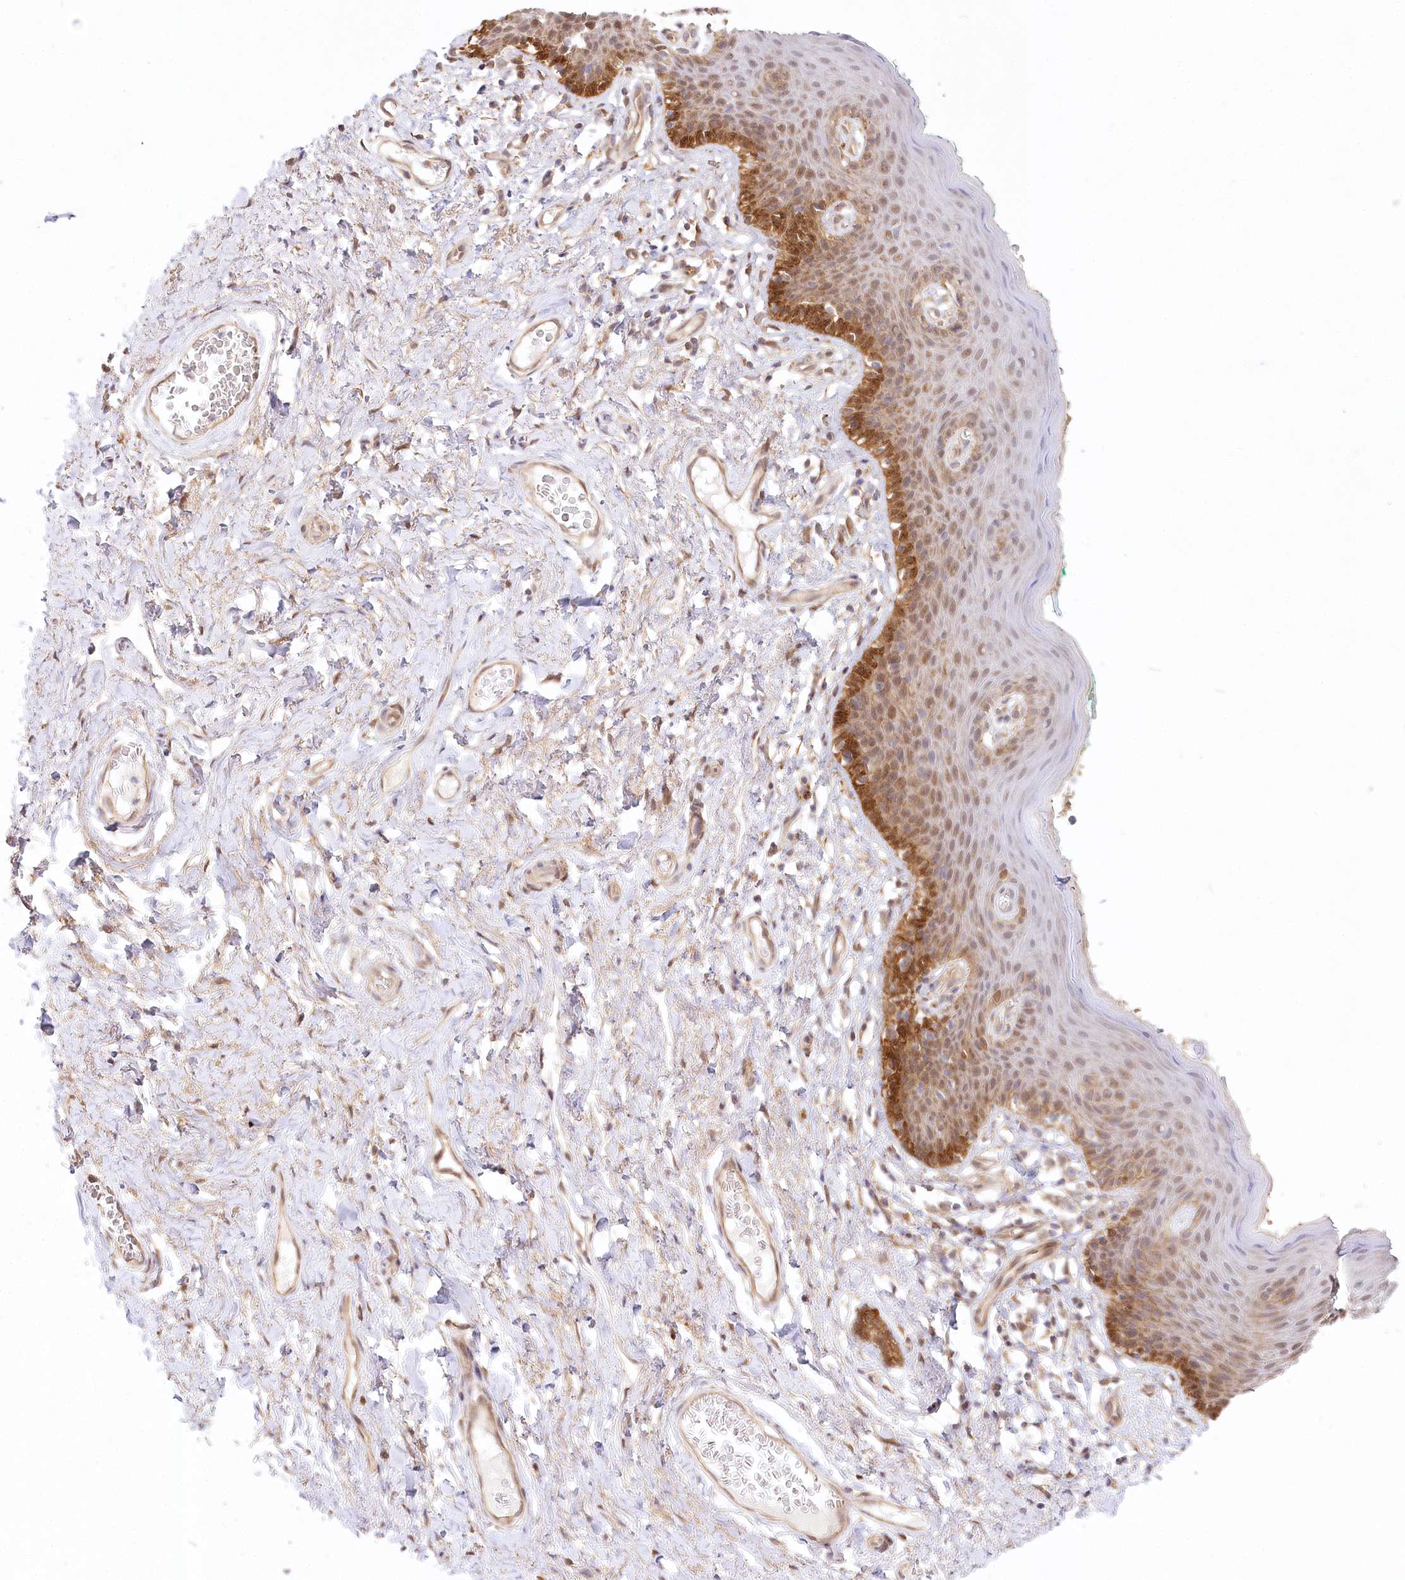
{"staining": {"intensity": "moderate", "quantity": ">75%", "location": "cytoplasmic/membranous"}, "tissue": "skin", "cell_type": "Epidermal cells", "image_type": "normal", "snomed": [{"axis": "morphology", "description": "Normal tissue, NOS"}, {"axis": "topography", "description": "Vulva"}], "caption": "Skin was stained to show a protein in brown. There is medium levels of moderate cytoplasmic/membranous staining in about >75% of epidermal cells. (DAB (3,3'-diaminobenzidine) IHC with brightfield microscopy, high magnification).", "gene": "INPP4B", "patient": {"sex": "female", "age": 66}}